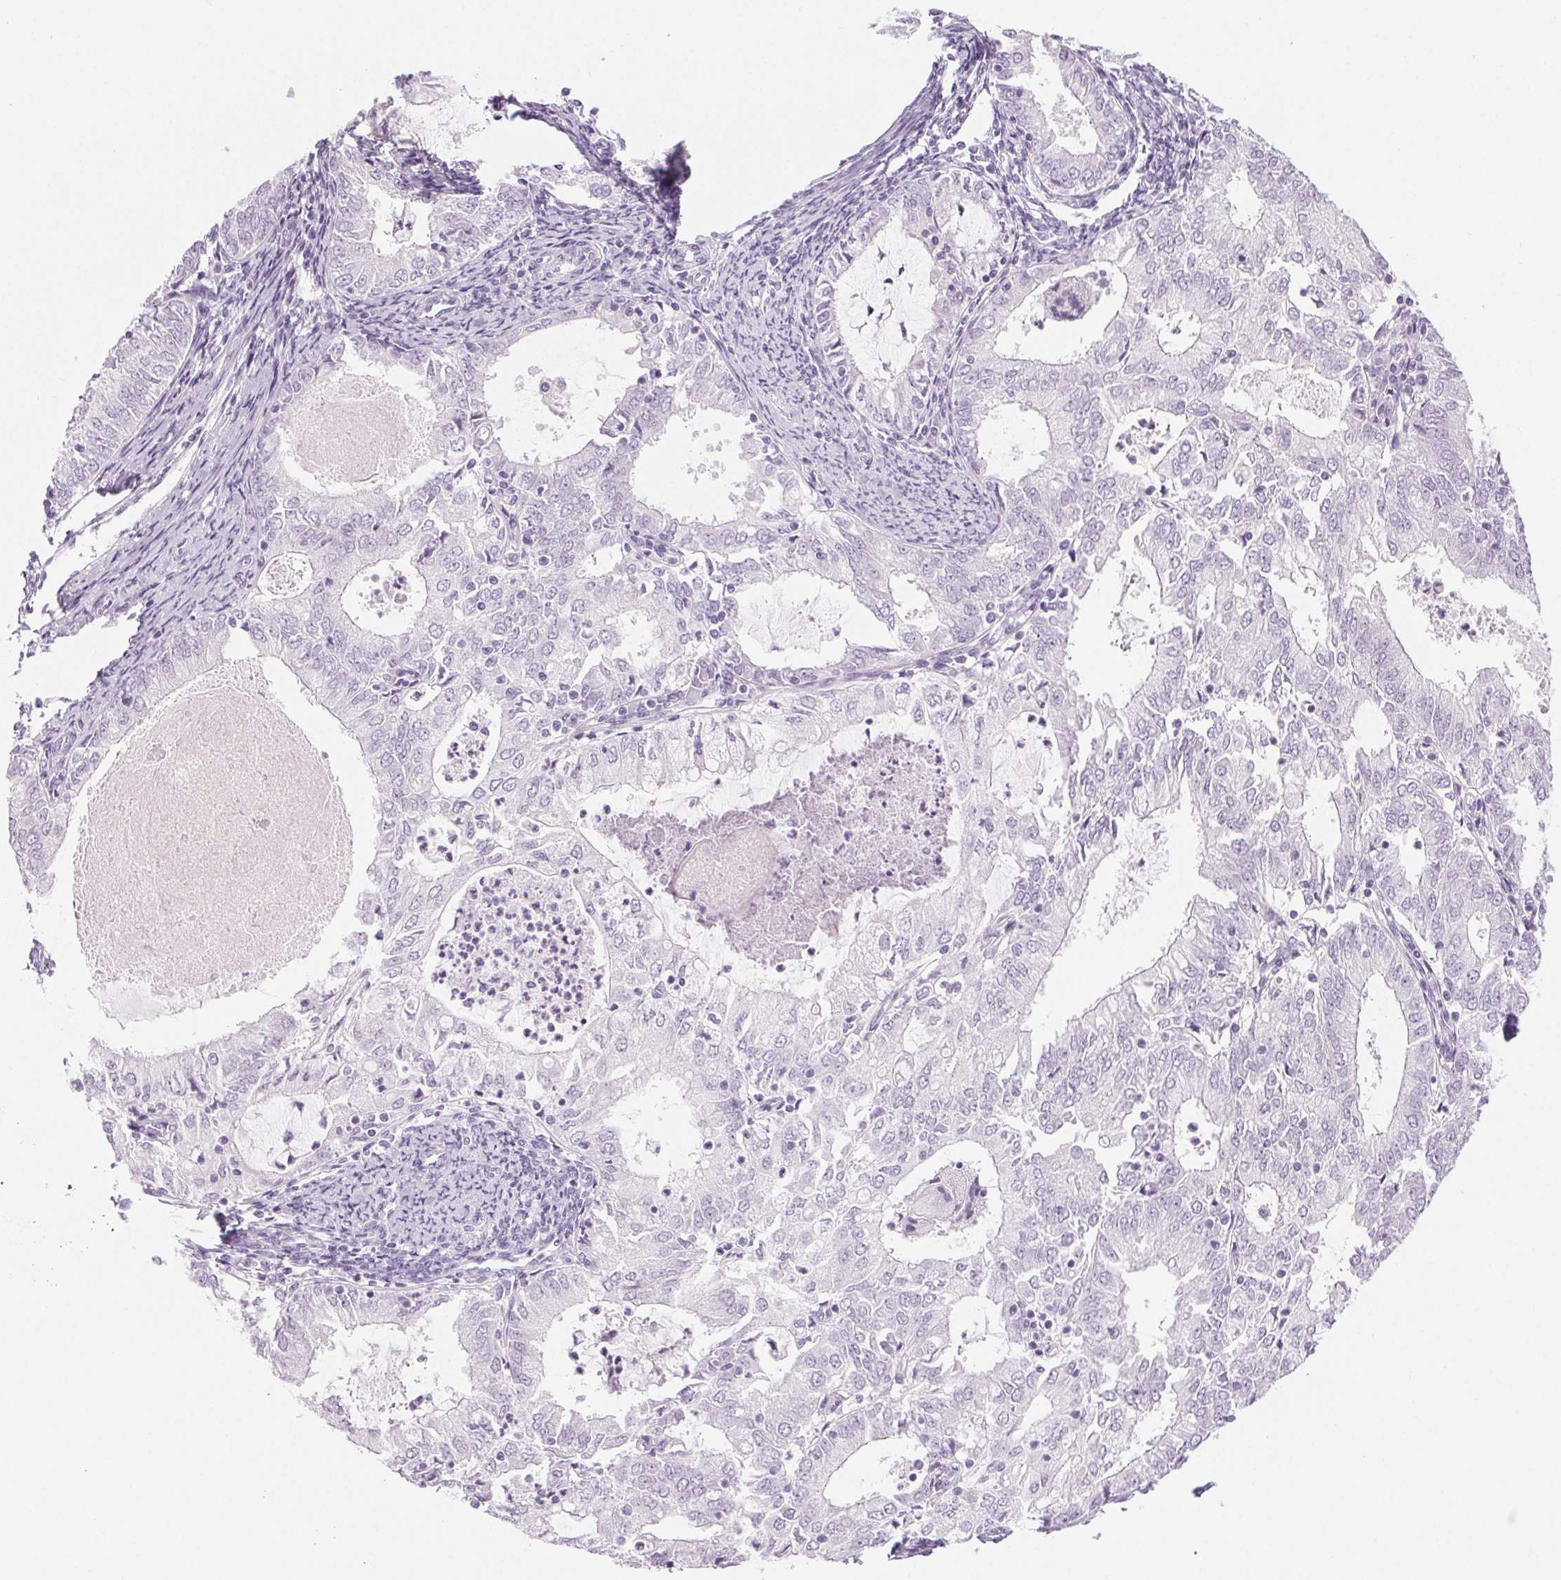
{"staining": {"intensity": "negative", "quantity": "none", "location": "none"}, "tissue": "endometrial cancer", "cell_type": "Tumor cells", "image_type": "cancer", "snomed": [{"axis": "morphology", "description": "Adenocarcinoma, NOS"}, {"axis": "topography", "description": "Endometrium"}], "caption": "DAB immunohistochemical staining of human endometrial cancer (adenocarcinoma) demonstrates no significant positivity in tumor cells. (DAB immunohistochemistry (IHC) visualized using brightfield microscopy, high magnification).", "gene": "LRP2", "patient": {"sex": "female", "age": 57}}